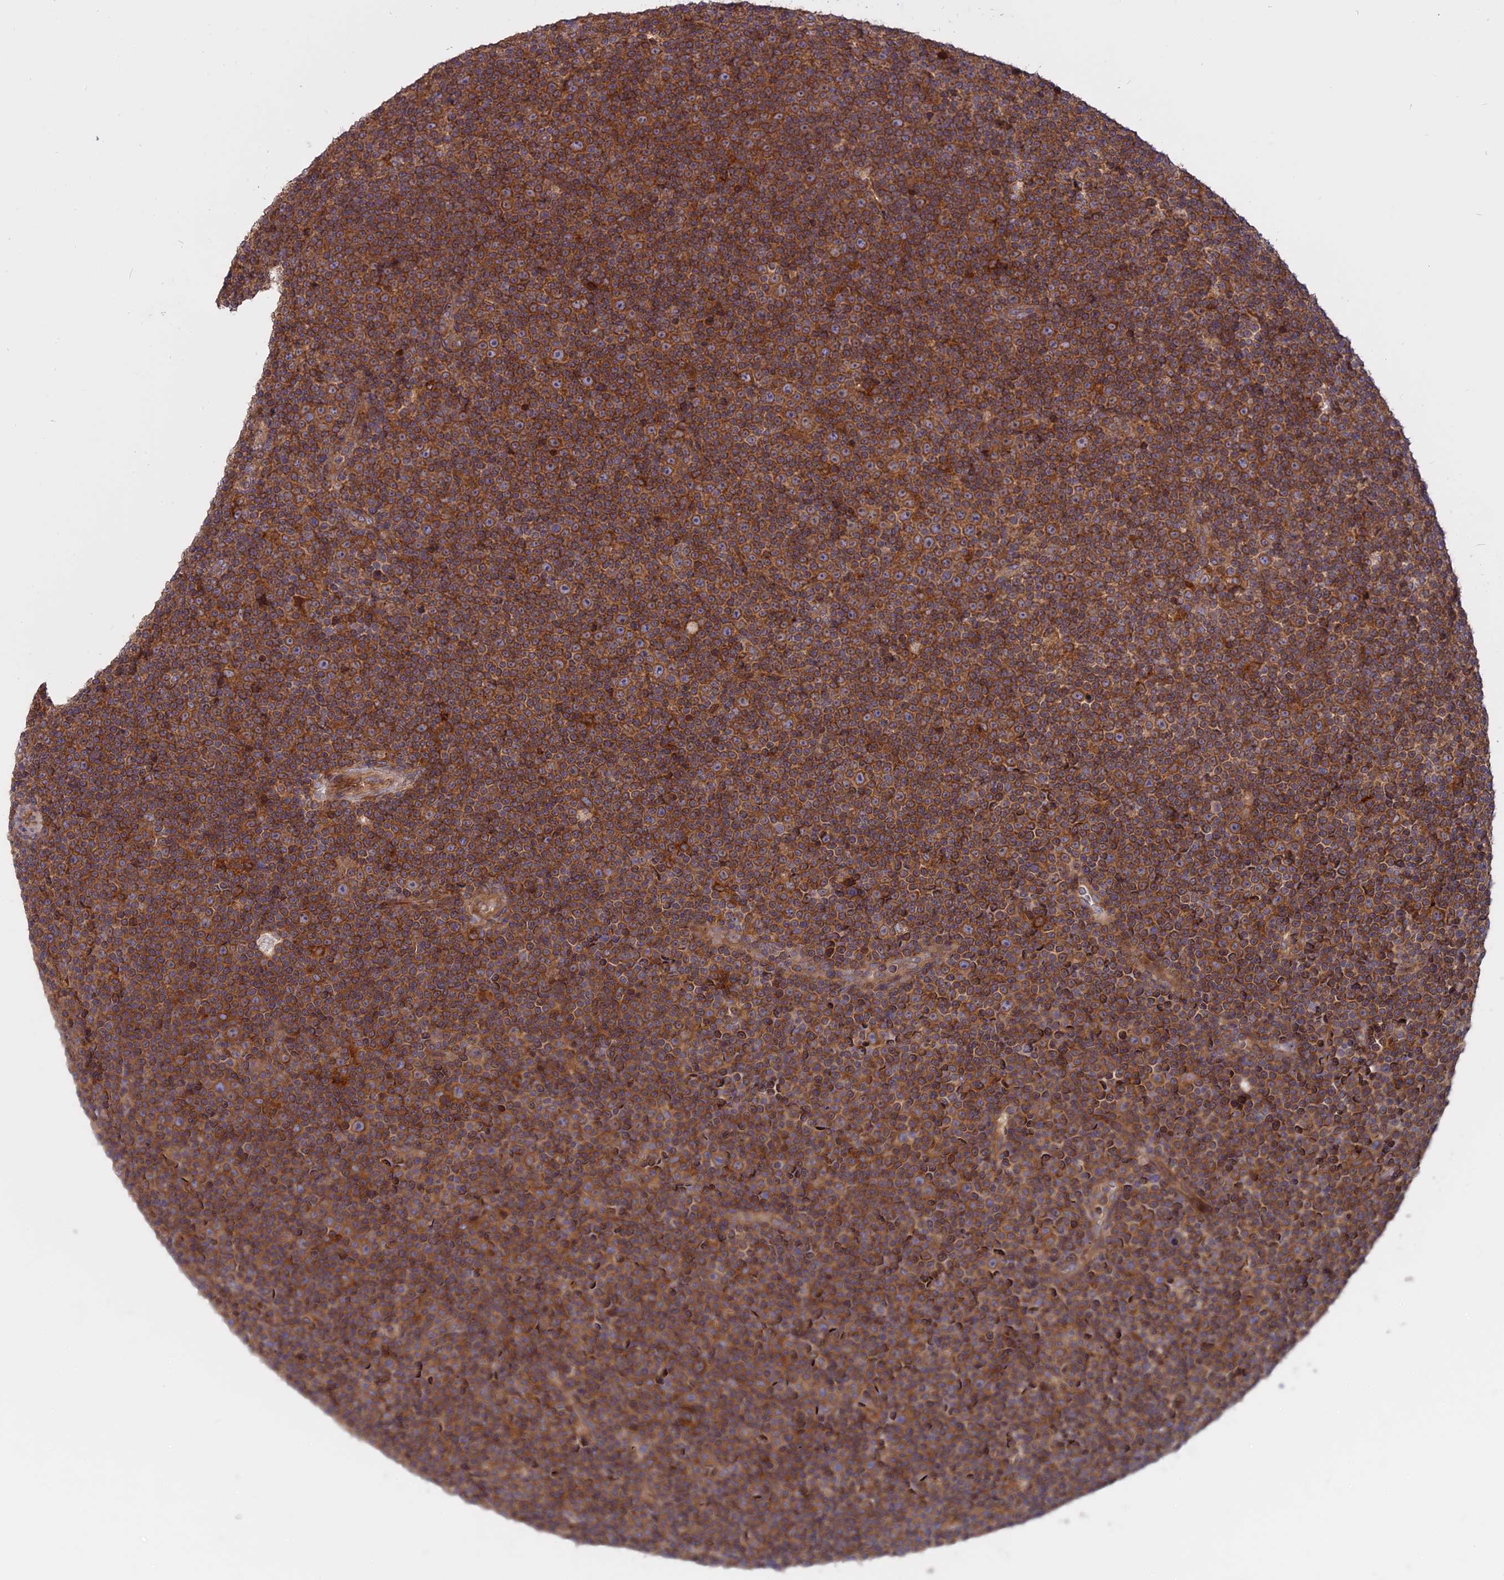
{"staining": {"intensity": "strong", "quantity": ">75%", "location": "cytoplasmic/membranous"}, "tissue": "lymphoma", "cell_type": "Tumor cells", "image_type": "cancer", "snomed": [{"axis": "morphology", "description": "Malignant lymphoma, non-Hodgkin's type, Low grade"}, {"axis": "topography", "description": "Lymph node"}], "caption": "Strong cytoplasmic/membranous protein expression is identified in approximately >75% of tumor cells in lymphoma.", "gene": "TMEM208", "patient": {"sex": "female", "age": 67}}